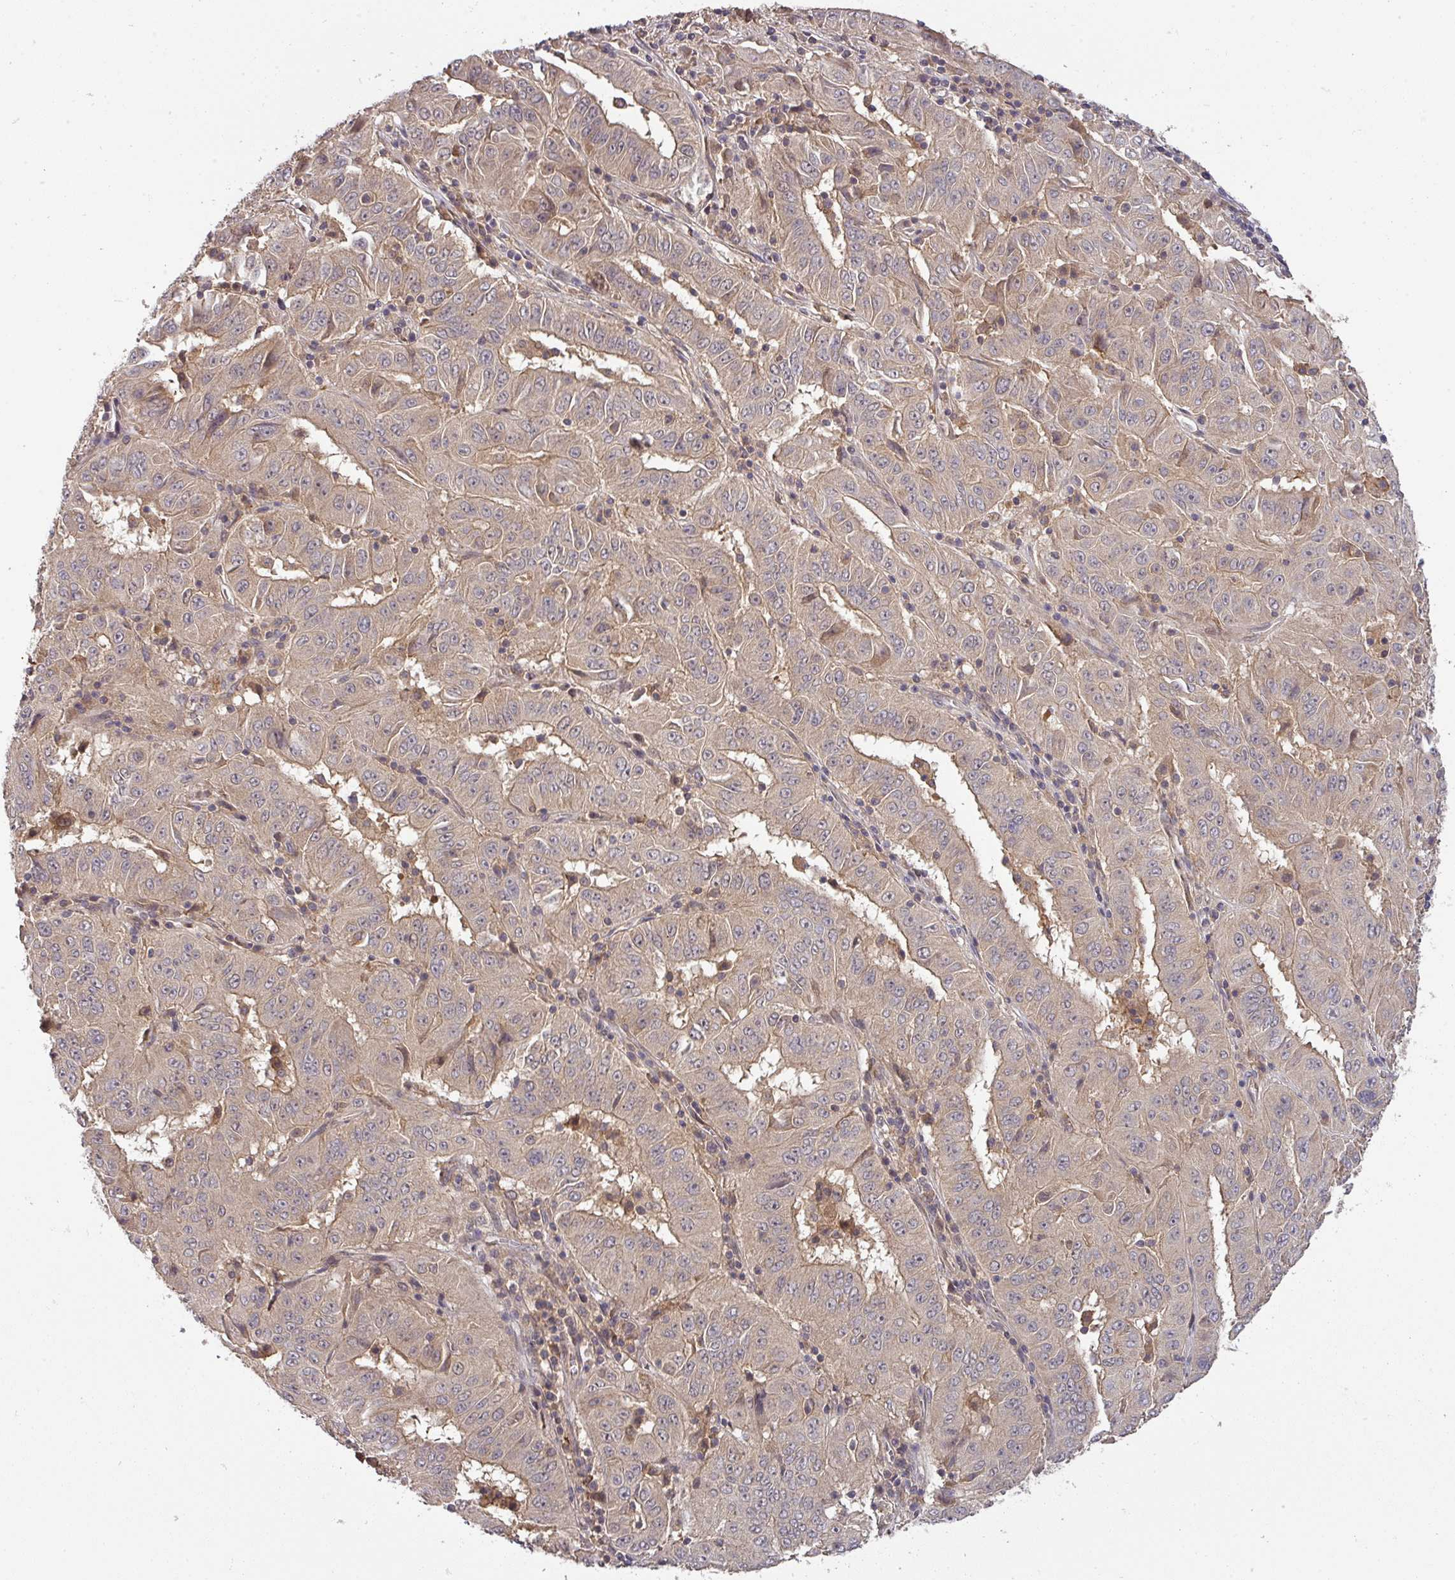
{"staining": {"intensity": "weak", "quantity": "25%-75%", "location": "cytoplasmic/membranous"}, "tissue": "pancreatic cancer", "cell_type": "Tumor cells", "image_type": "cancer", "snomed": [{"axis": "morphology", "description": "Adenocarcinoma, NOS"}, {"axis": "topography", "description": "Pancreas"}], "caption": "High-power microscopy captured an immunohistochemistry photomicrograph of pancreatic cancer, revealing weak cytoplasmic/membranous expression in approximately 25%-75% of tumor cells. The protein of interest is shown in brown color, while the nuclei are stained blue.", "gene": "CCDC121", "patient": {"sex": "male", "age": 63}}